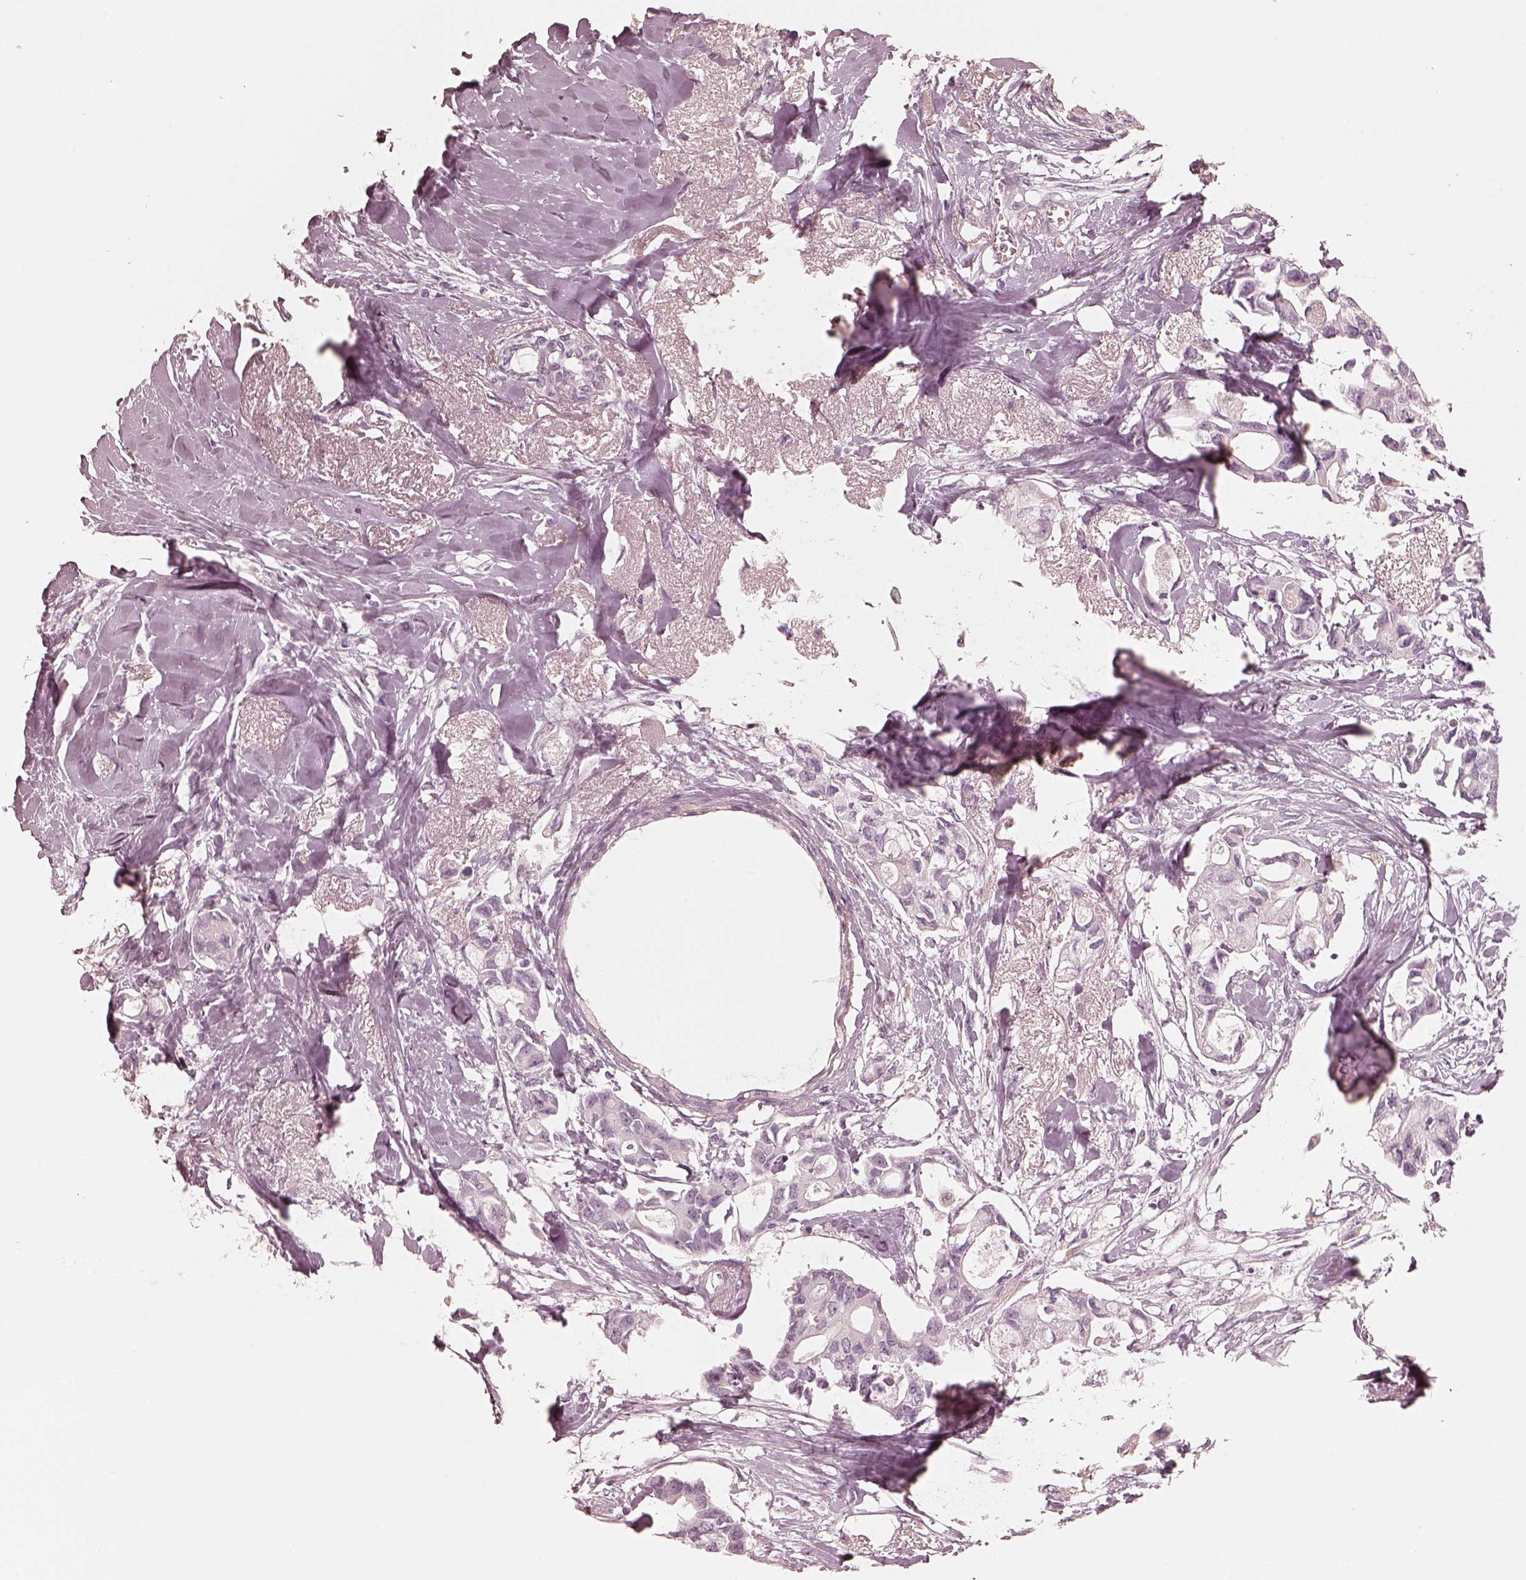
{"staining": {"intensity": "negative", "quantity": "none", "location": "none"}, "tissue": "breast cancer", "cell_type": "Tumor cells", "image_type": "cancer", "snomed": [{"axis": "morphology", "description": "Duct carcinoma"}, {"axis": "topography", "description": "Breast"}], "caption": "IHC of breast cancer (intraductal carcinoma) displays no staining in tumor cells. (DAB immunohistochemistry, high magnification).", "gene": "CALR3", "patient": {"sex": "female", "age": 83}}